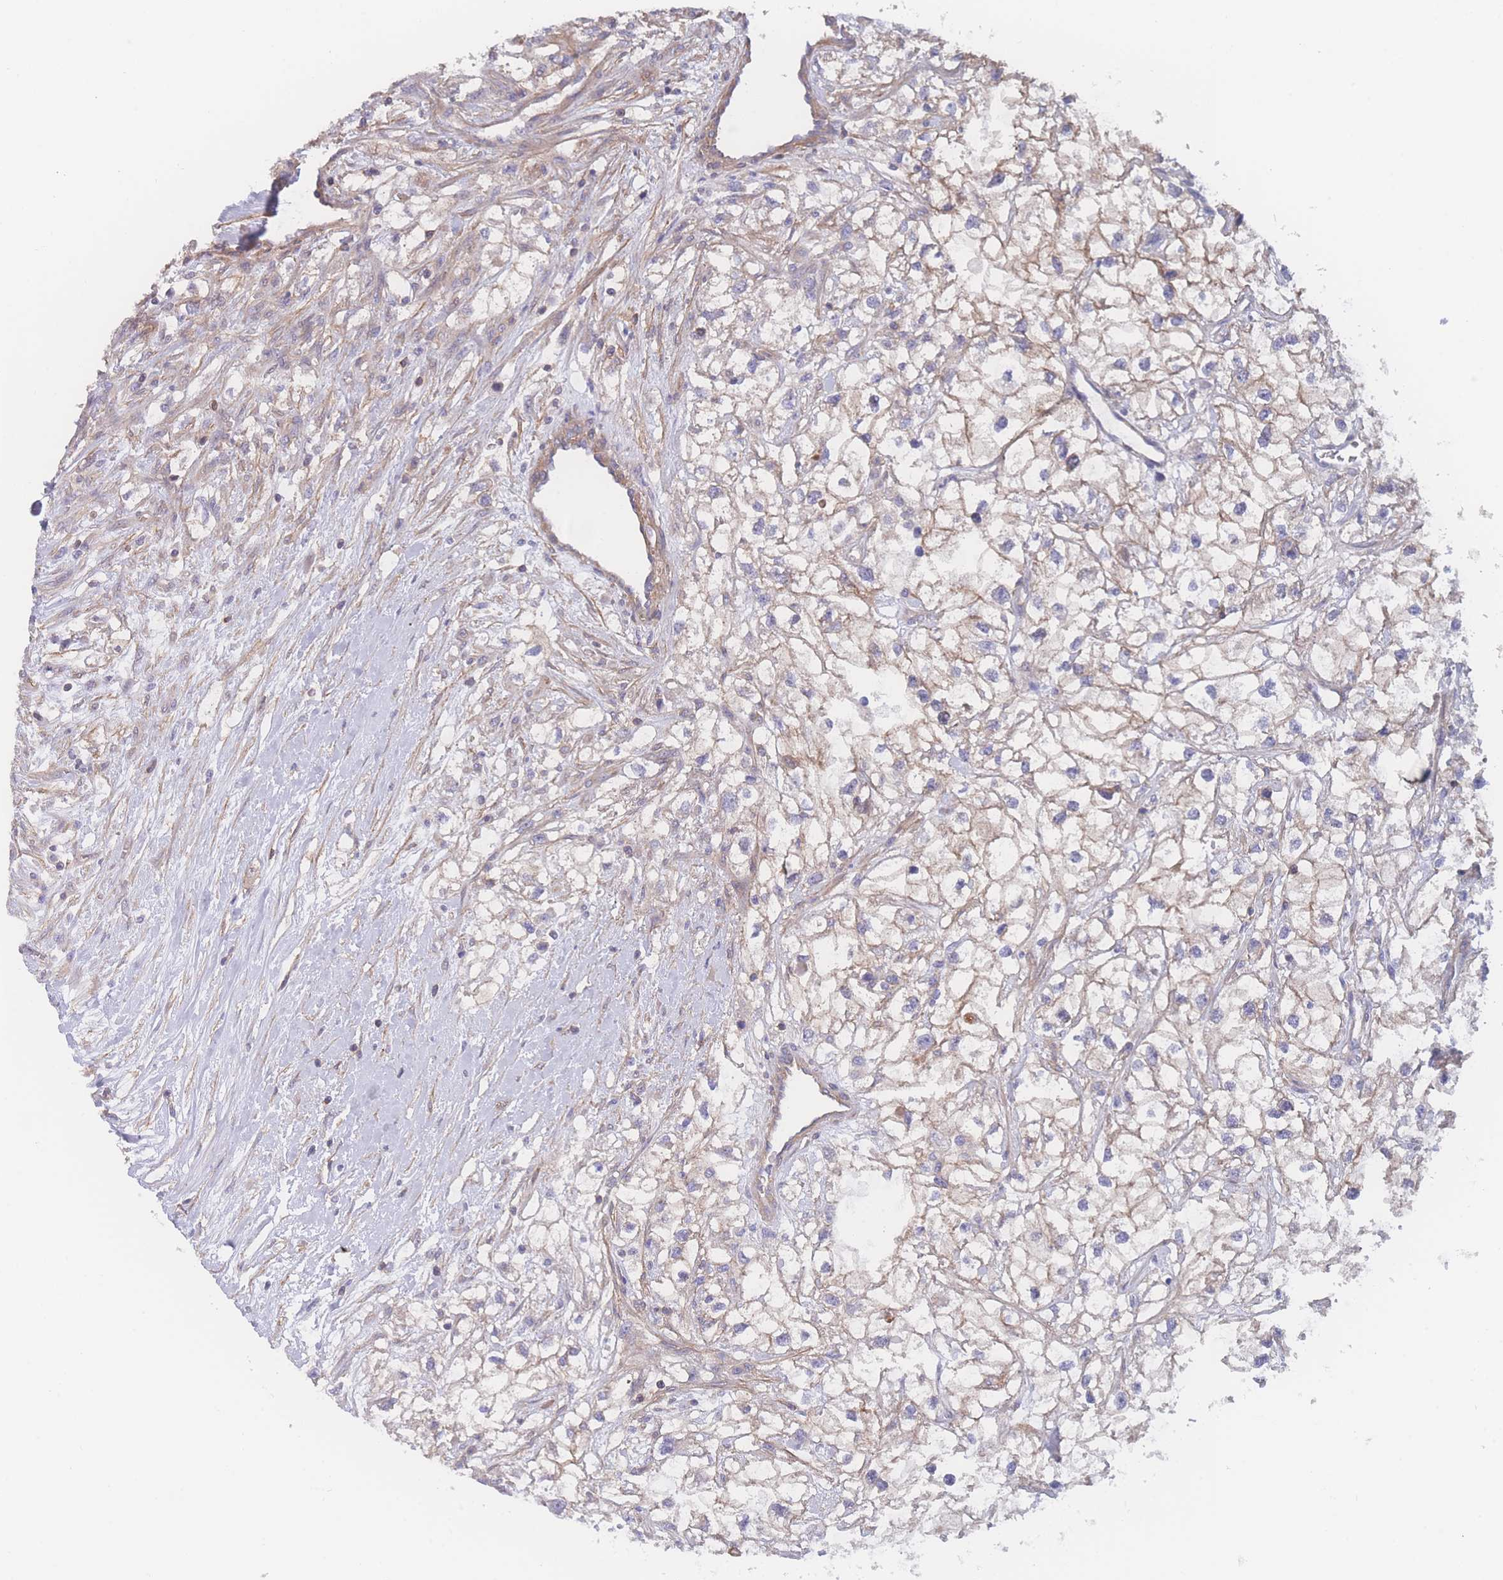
{"staining": {"intensity": "moderate", "quantity": "25%-75%", "location": "cytoplasmic/membranous"}, "tissue": "renal cancer", "cell_type": "Tumor cells", "image_type": "cancer", "snomed": [{"axis": "morphology", "description": "Adenocarcinoma, NOS"}, {"axis": "topography", "description": "Kidney"}], "caption": "Tumor cells reveal medium levels of moderate cytoplasmic/membranous positivity in about 25%-75% of cells in human renal cancer. (Brightfield microscopy of DAB IHC at high magnification).", "gene": "CFAP97", "patient": {"sex": "male", "age": 59}}